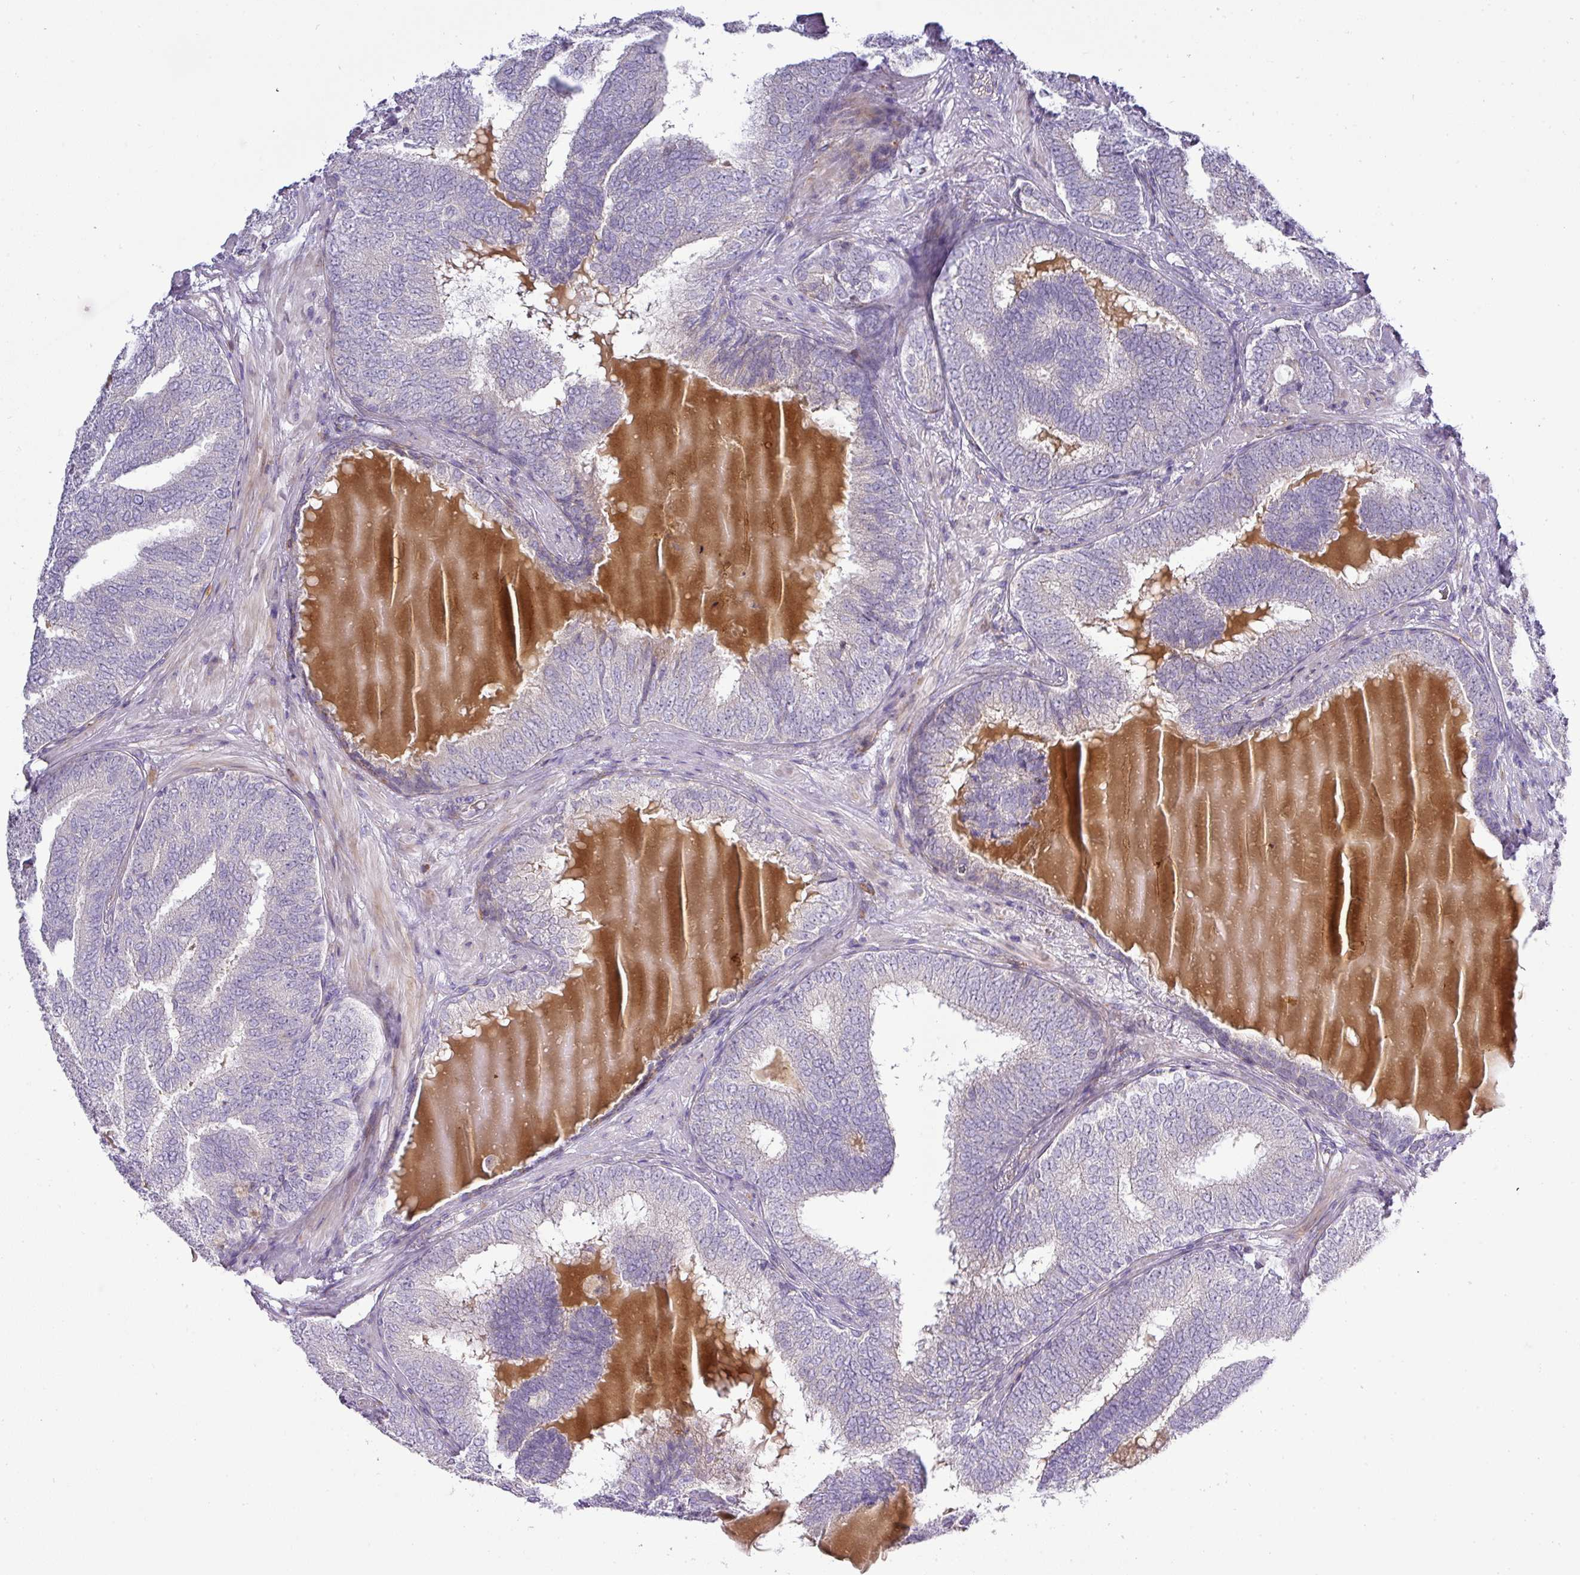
{"staining": {"intensity": "negative", "quantity": "none", "location": "none"}, "tissue": "prostate cancer", "cell_type": "Tumor cells", "image_type": "cancer", "snomed": [{"axis": "morphology", "description": "Adenocarcinoma, High grade"}, {"axis": "topography", "description": "Prostate"}], "caption": "This is an immunohistochemistry (IHC) histopathology image of high-grade adenocarcinoma (prostate). There is no staining in tumor cells.", "gene": "ATP6V1F", "patient": {"sex": "male", "age": 72}}